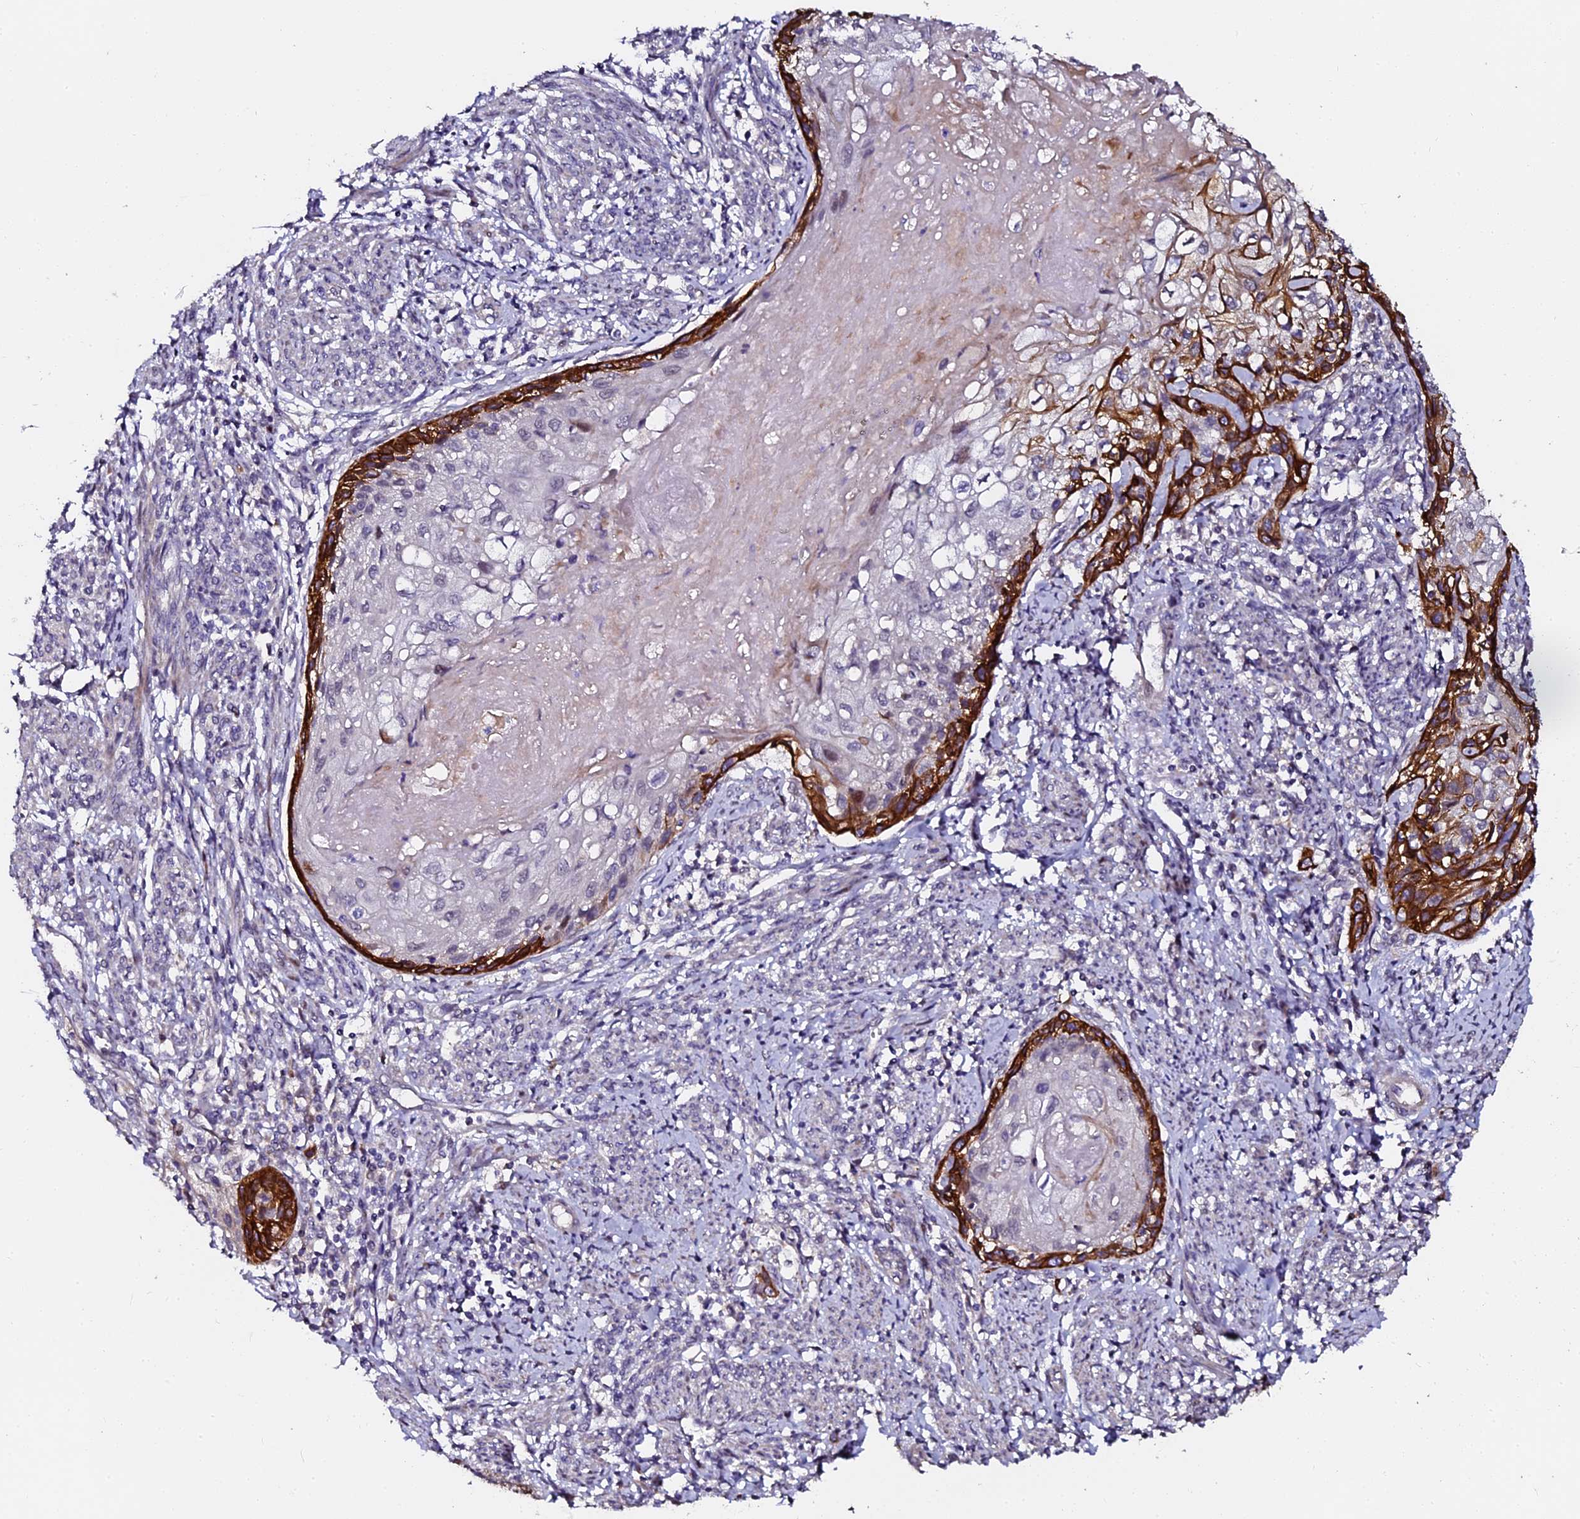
{"staining": {"intensity": "strong", "quantity": "<25%", "location": "cytoplasmic/membranous"}, "tissue": "cervical cancer", "cell_type": "Tumor cells", "image_type": "cancer", "snomed": [{"axis": "morphology", "description": "Squamous cell carcinoma, NOS"}, {"axis": "topography", "description": "Cervix"}], "caption": "A brown stain shows strong cytoplasmic/membranous positivity of a protein in human cervical cancer (squamous cell carcinoma) tumor cells. Immunohistochemistry (ihc) stains the protein of interest in brown and the nuclei are stained blue.", "gene": "GPN3", "patient": {"sex": "female", "age": 67}}